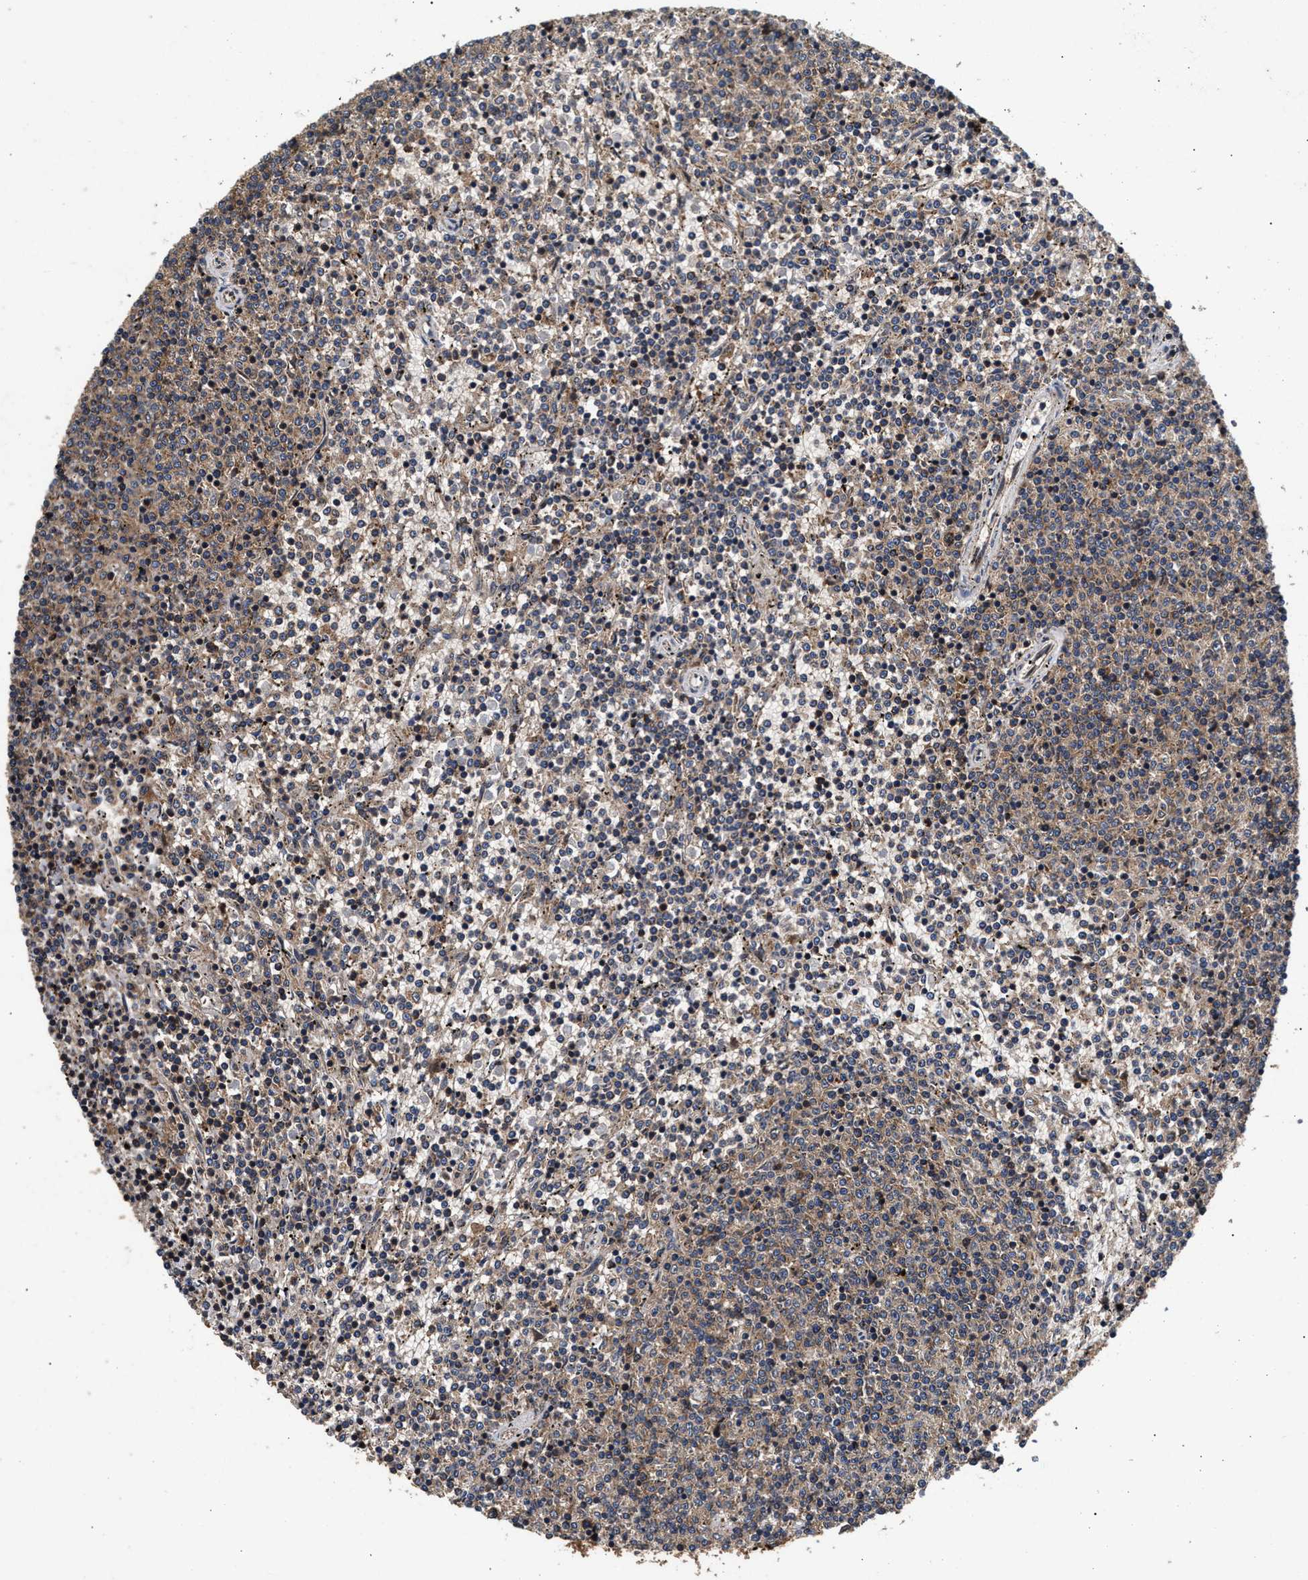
{"staining": {"intensity": "weak", "quantity": "25%-75%", "location": "cytoplasmic/membranous"}, "tissue": "lymphoma", "cell_type": "Tumor cells", "image_type": "cancer", "snomed": [{"axis": "morphology", "description": "Malignant lymphoma, non-Hodgkin's type, Low grade"}, {"axis": "topography", "description": "Spleen"}], "caption": "Malignant lymphoma, non-Hodgkin's type (low-grade) tissue exhibits weak cytoplasmic/membranous expression in about 25%-75% of tumor cells, visualized by immunohistochemistry. (brown staining indicates protein expression, while blue staining denotes nuclei).", "gene": "NFKB2", "patient": {"sex": "female", "age": 50}}